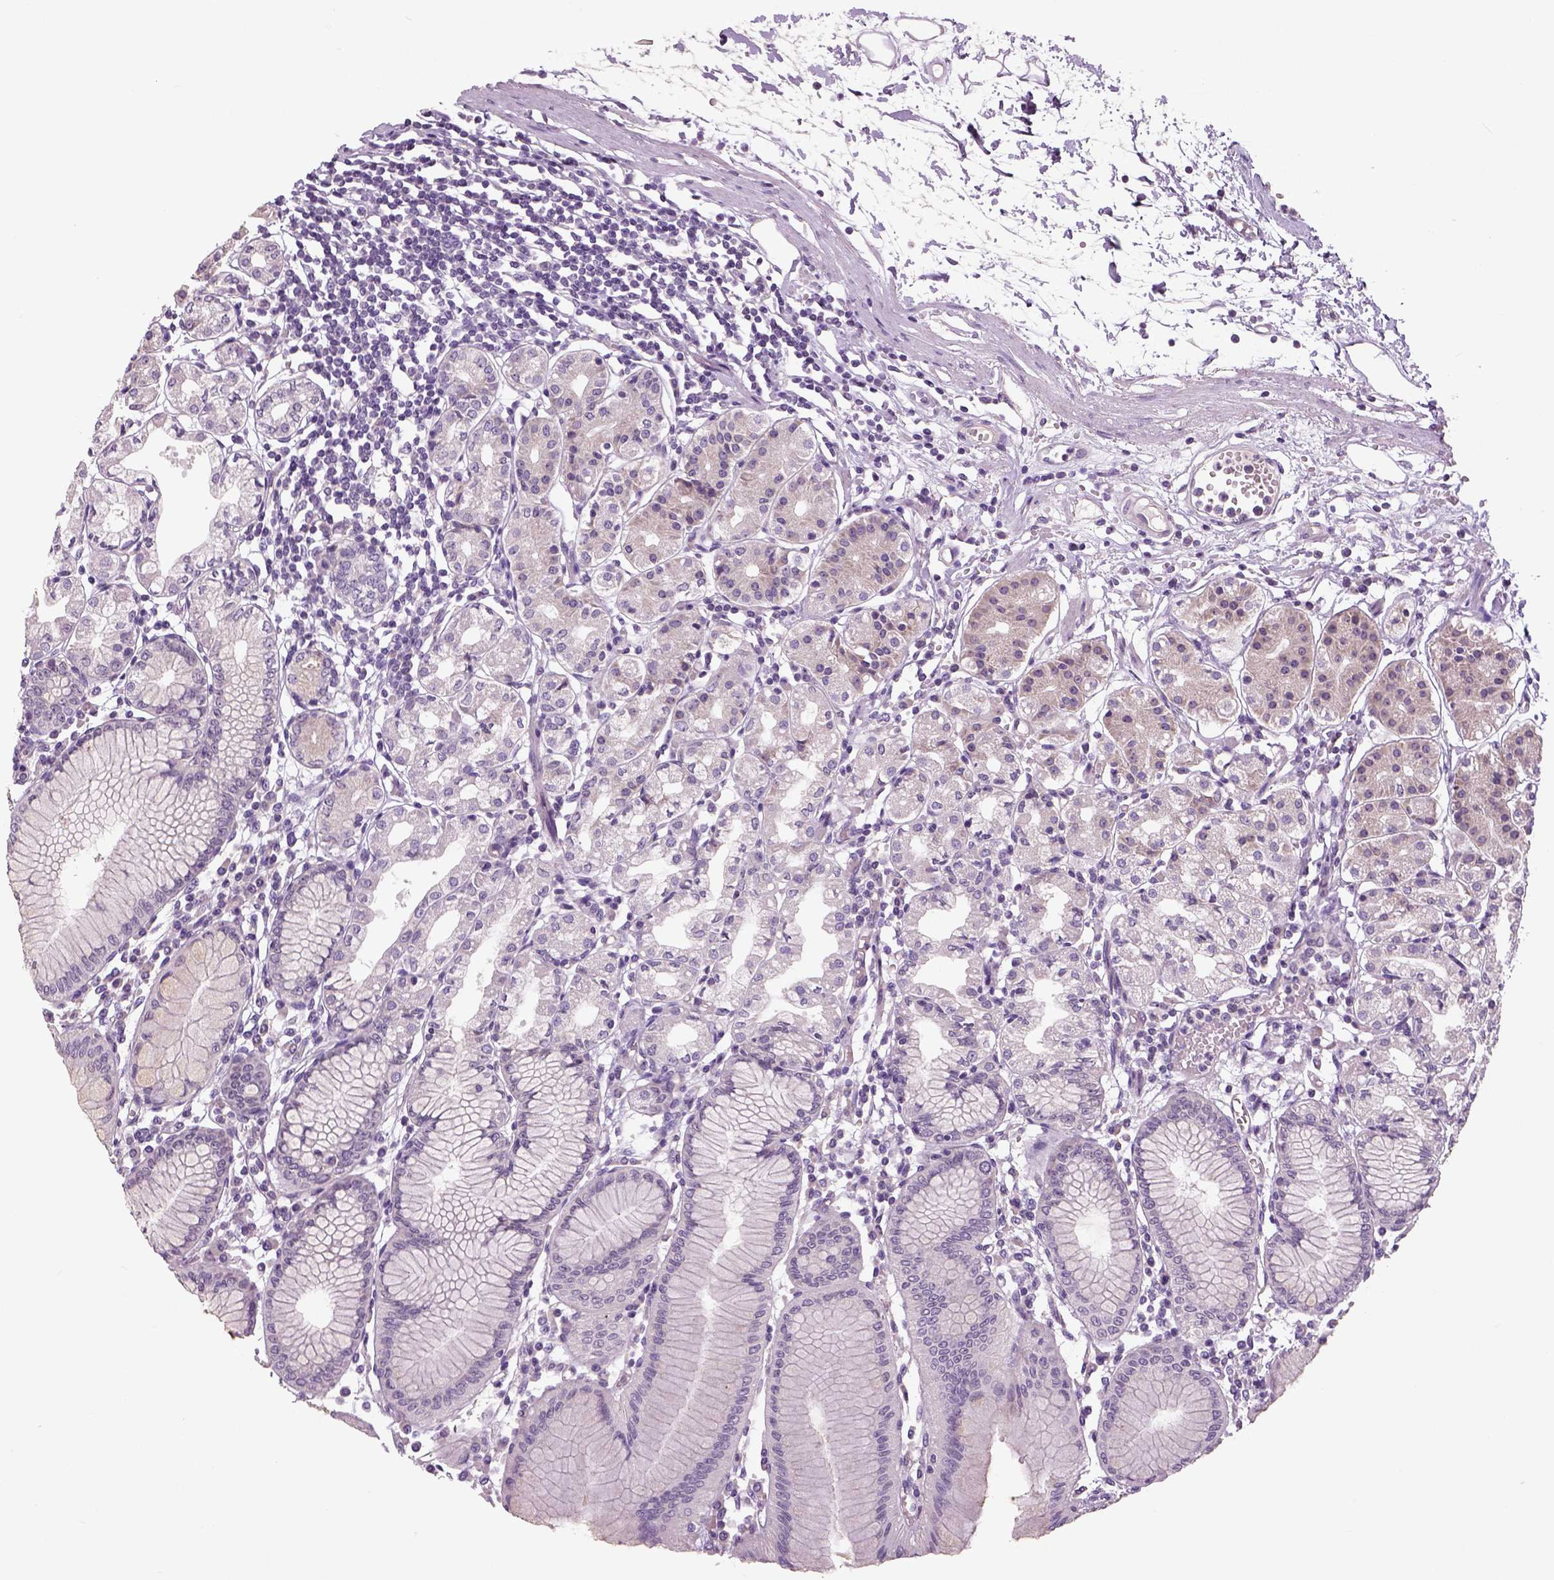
{"staining": {"intensity": "negative", "quantity": "none", "location": "none"}, "tissue": "stomach", "cell_type": "Glandular cells", "image_type": "normal", "snomed": [{"axis": "morphology", "description": "Normal tissue, NOS"}, {"axis": "topography", "description": "Skeletal muscle"}, {"axis": "topography", "description": "Stomach"}], "caption": "Immunohistochemistry histopathology image of benign stomach: human stomach stained with DAB demonstrates no significant protein staining in glandular cells.", "gene": "NECAB1", "patient": {"sex": "female", "age": 57}}